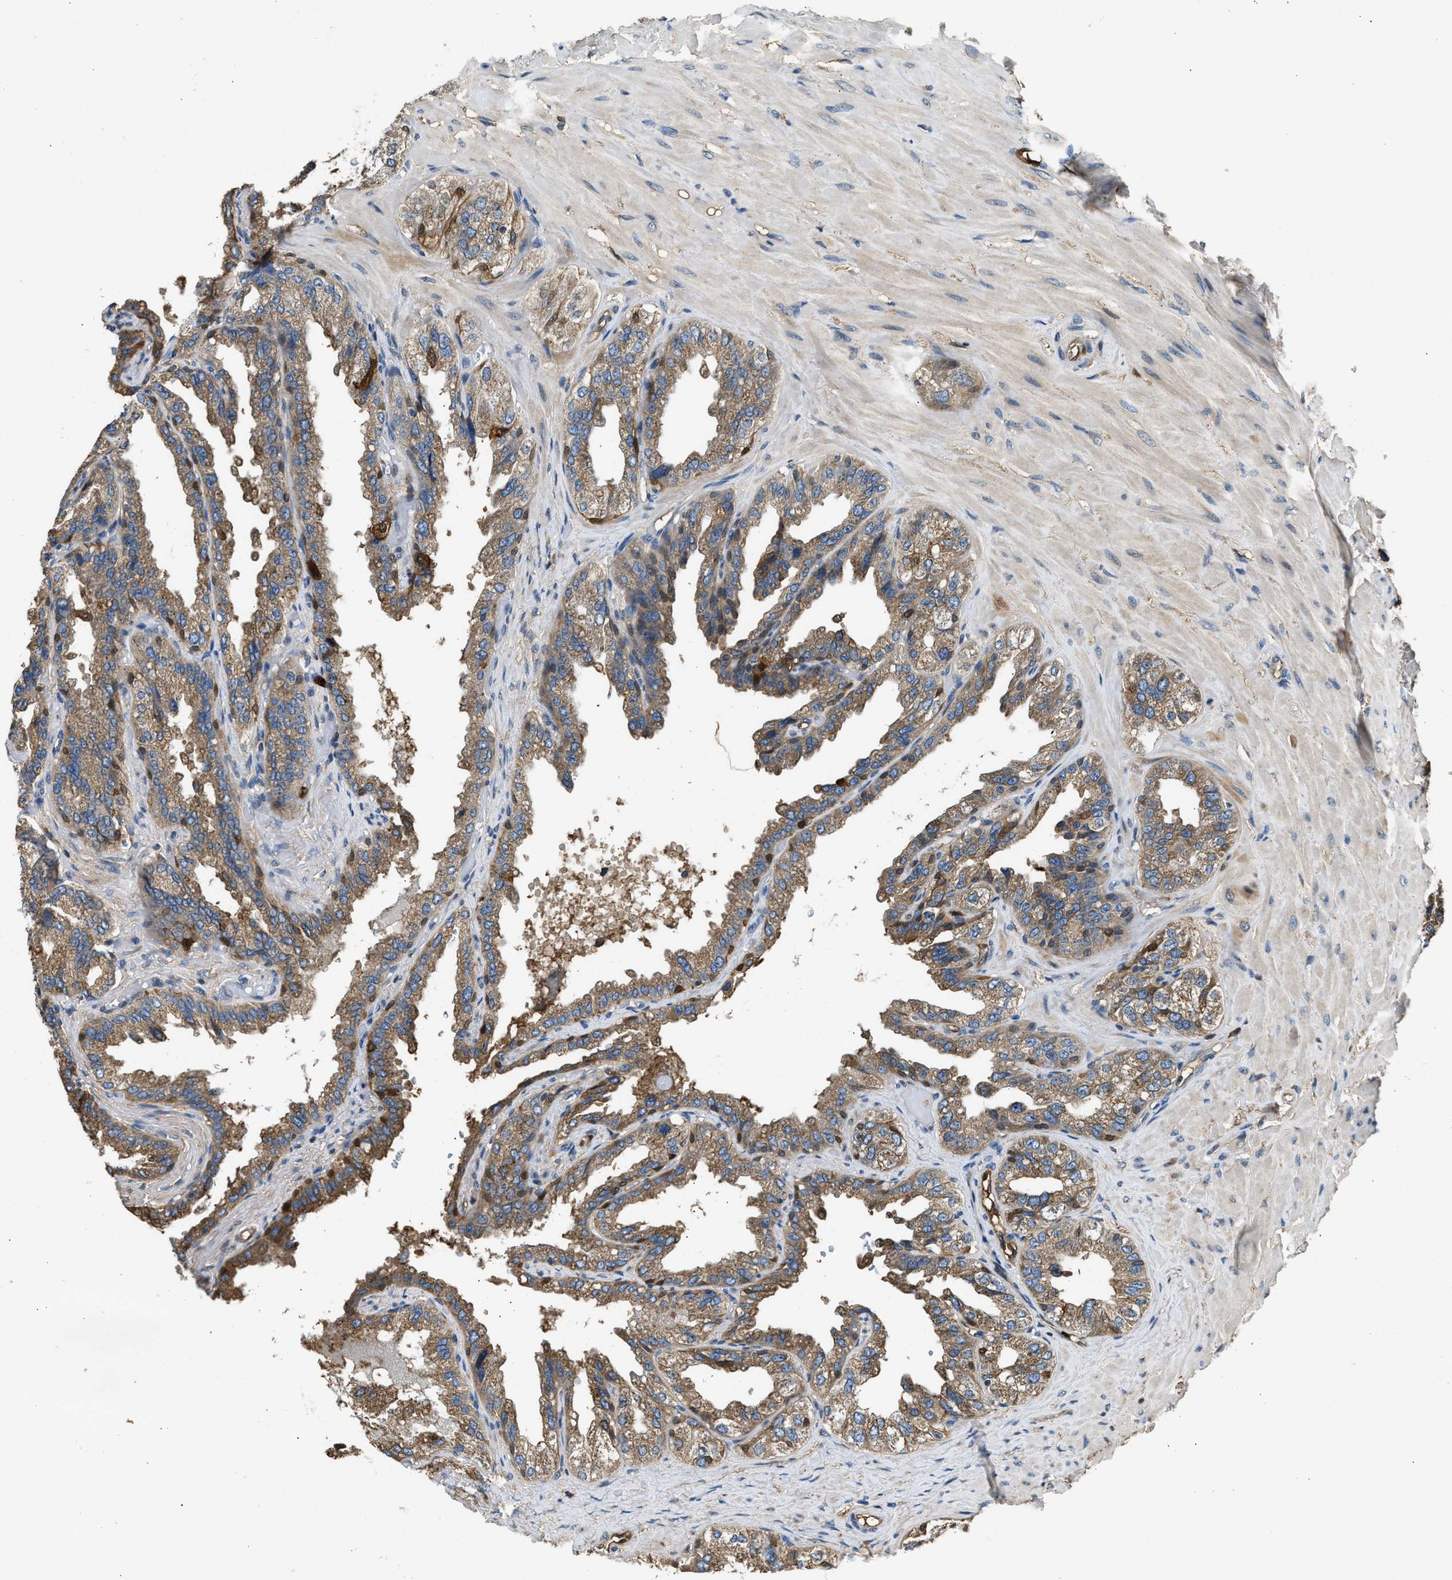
{"staining": {"intensity": "strong", "quantity": ">75%", "location": "cytoplasmic/membranous,nuclear"}, "tissue": "seminal vesicle", "cell_type": "Glandular cells", "image_type": "normal", "snomed": [{"axis": "morphology", "description": "Normal tissue, NOS"}, {"axis": "topography", "description": "Seminal veicle"}], "caption": "Brown immunohistochemical staining in benign seminal vesicle displays strong cytoplasmic/membranous,nuclear expression in about >75% of glandular cells.", "gene": "ANXA3", "patient": {"sex": "male", "age": 68}}